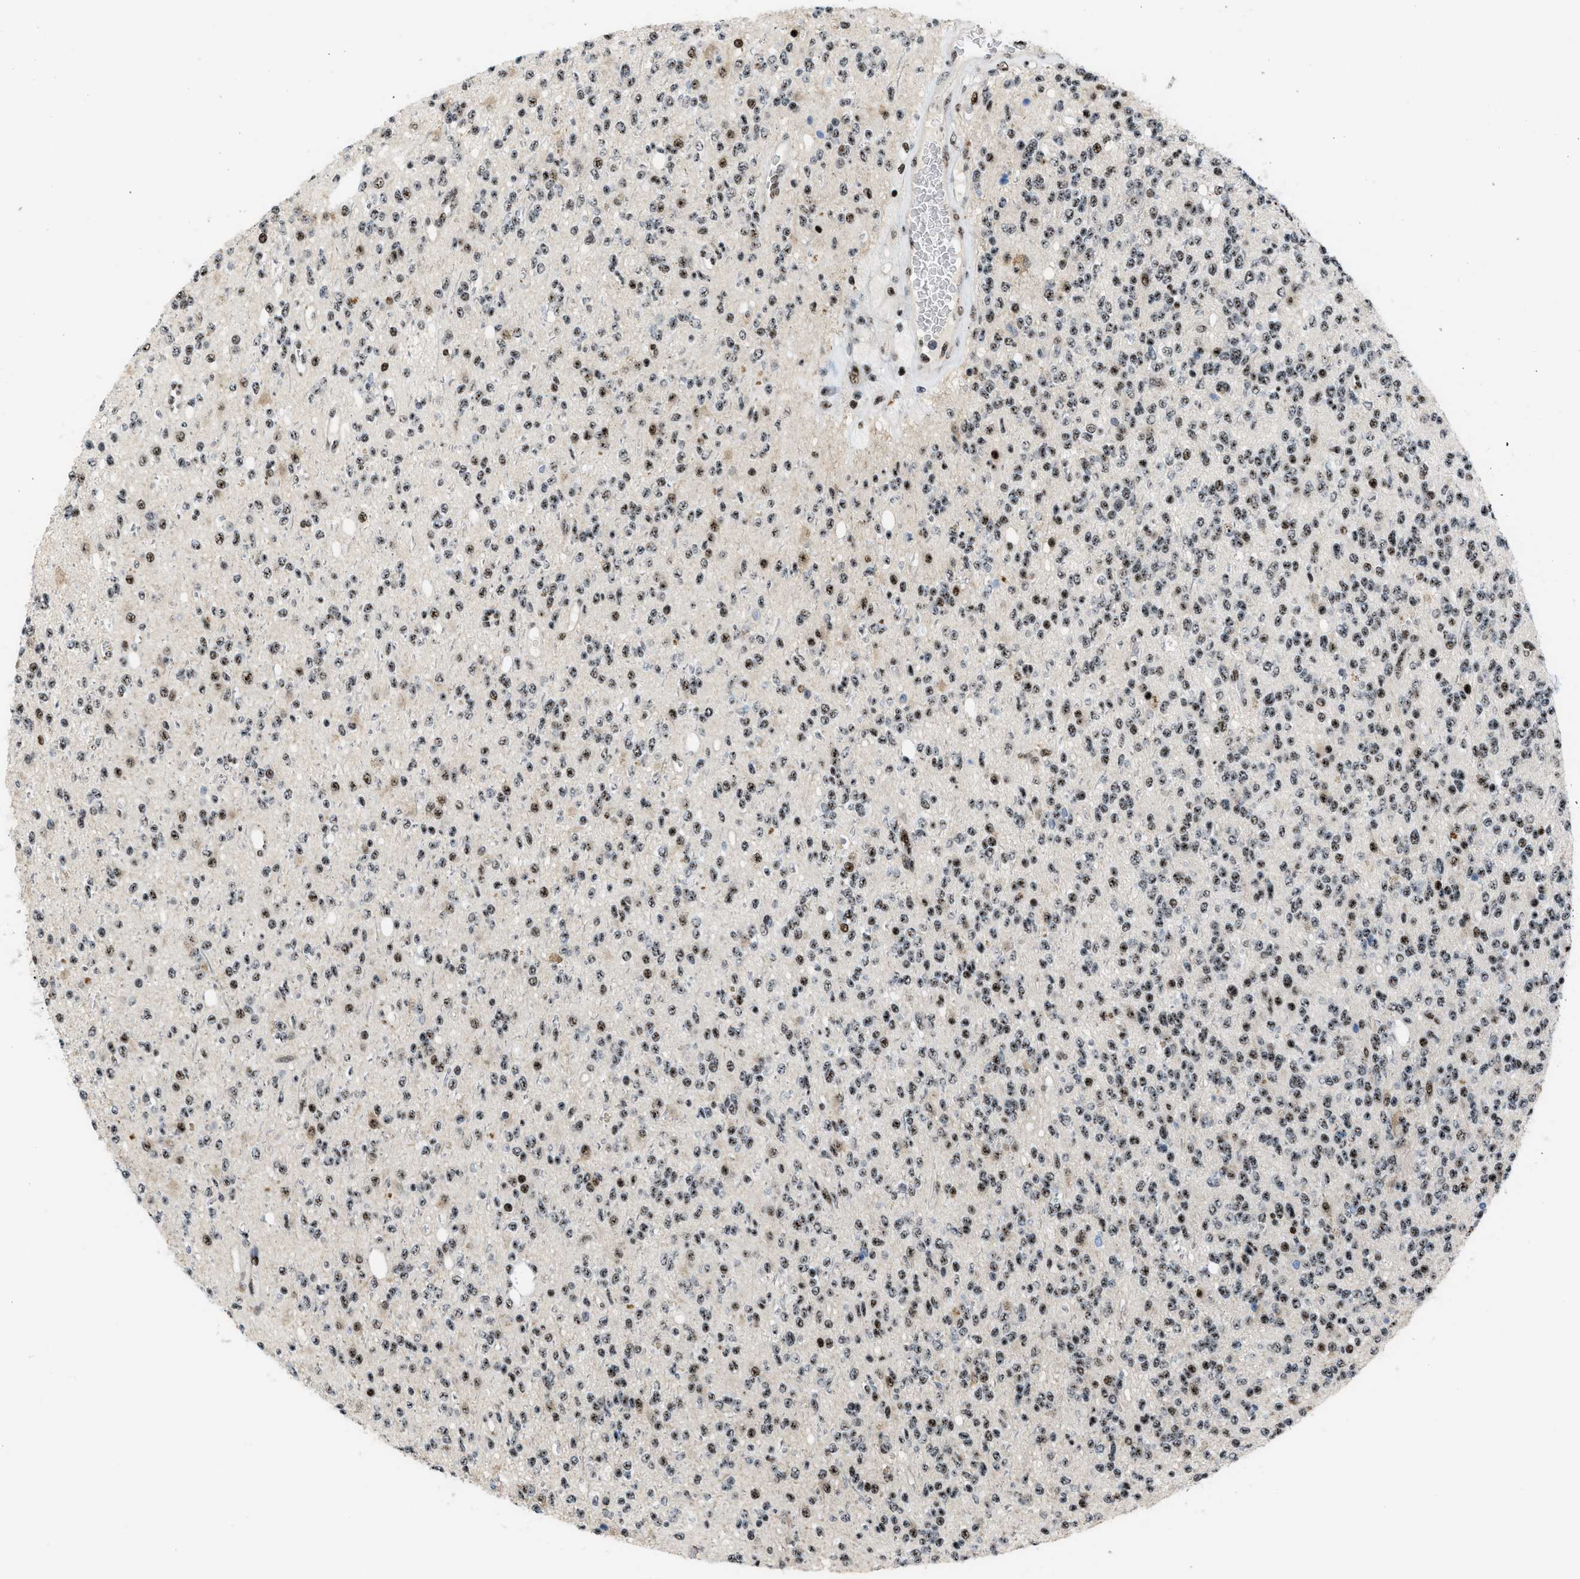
{"staining": {"intensity": "moderate", "quantity": ">75%", "location": "nuclear"}, "tissue": "glioma", "cell_type": "Tumor cells", "image_type": "cancer", "snomed": [{"axis": "morphology", "description": "Glioma, malignant, High grade"}, {"axis": "topography", "description": "Brain"}], "caption": "Immunohistochemical staining of human glioma demonstrates moderate nuclear protein positivity in approximately >75% of tumor cells.", "gene": "CDR2", "patient": {"sex": "male", "age": 34}}